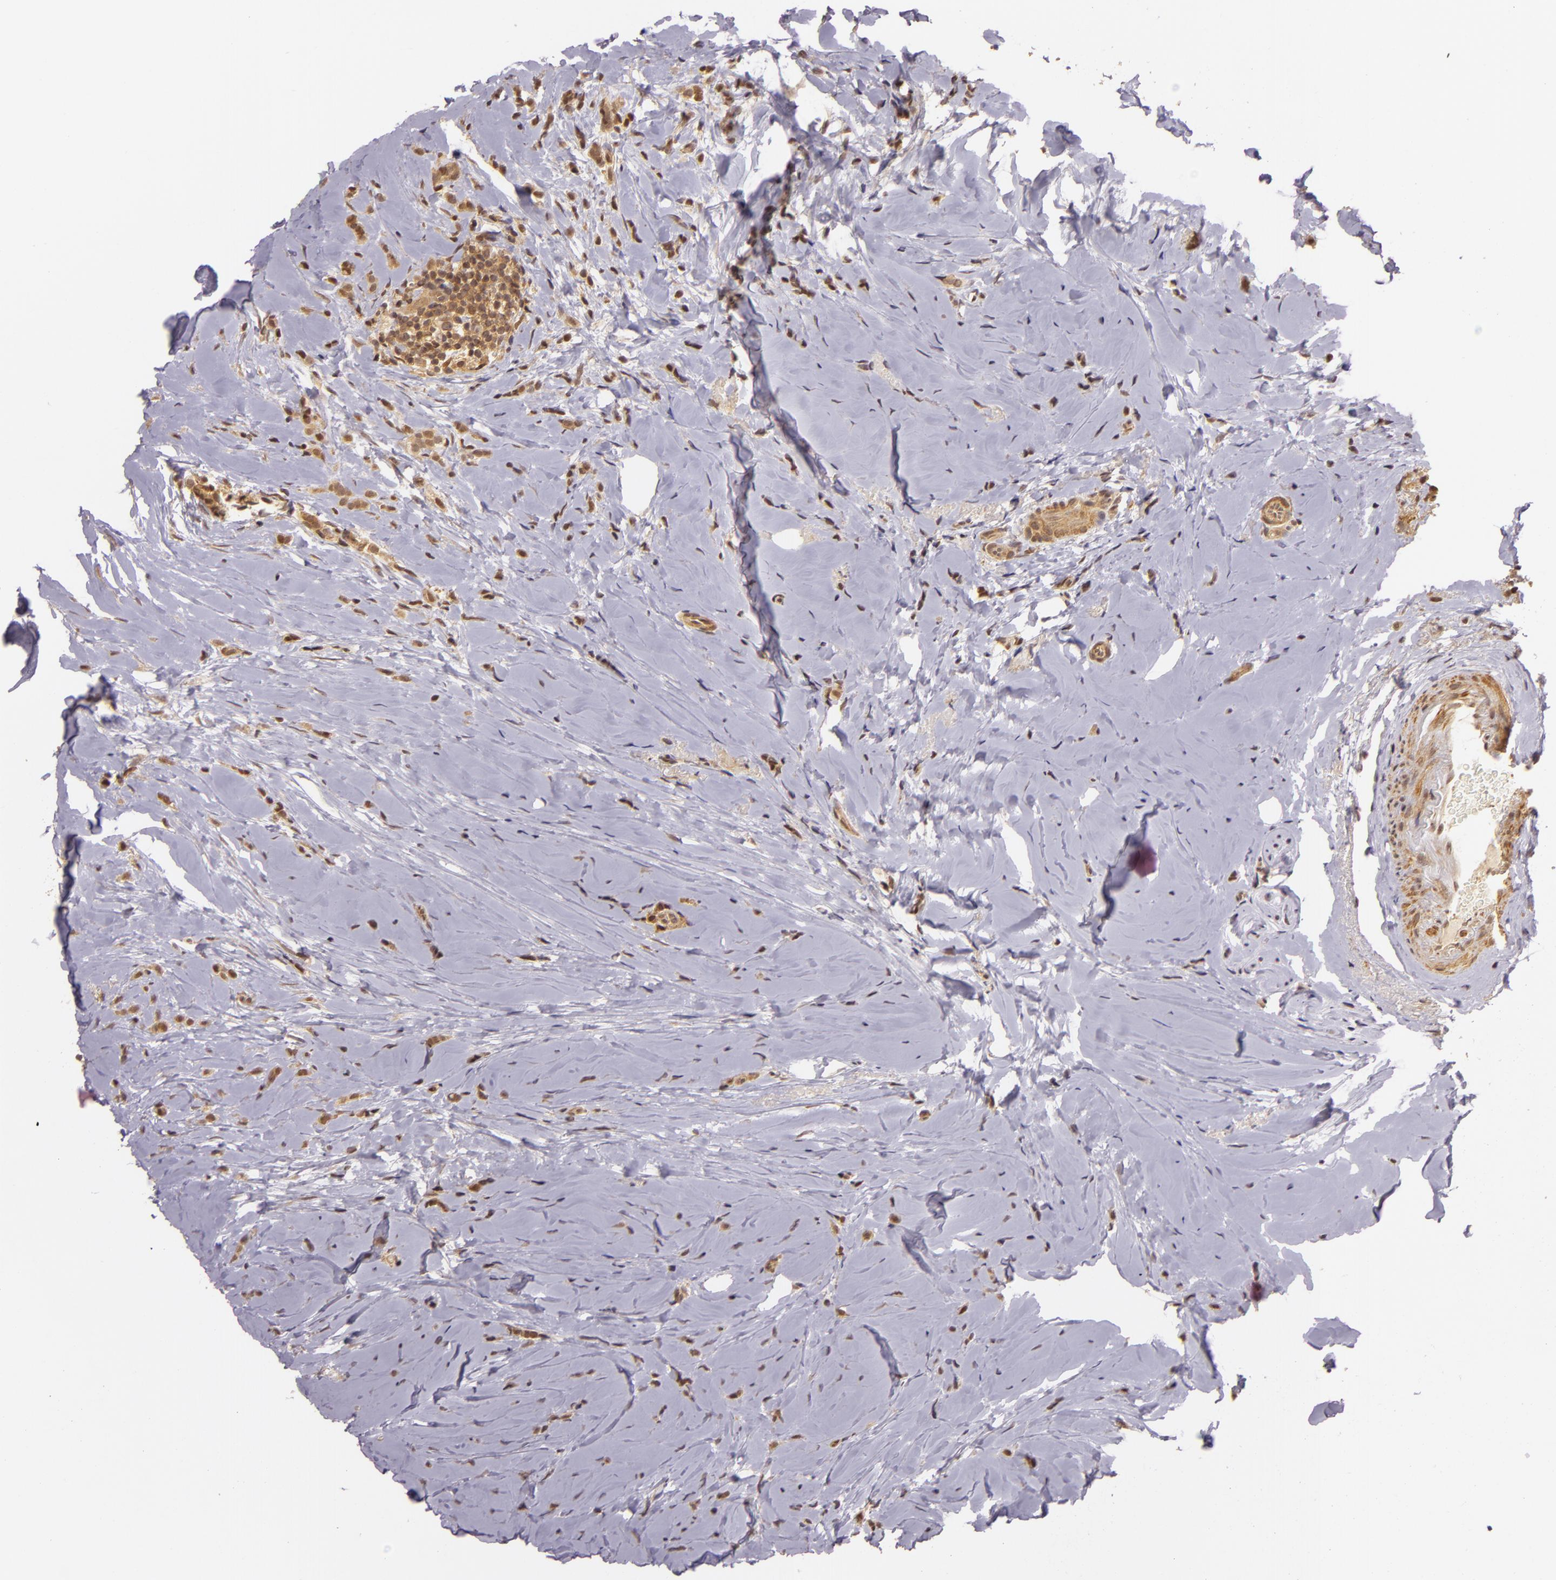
{"staining": {"intensity": "weak", "quantity": ">75%", "location": "cytoplasmic/membranous,nuclear"}, "tissue": "breast cancer", "cell_type": "Tumor cells", "image_type": "cancer", "snomed": [{"axis": "morphology", "description": "Lobular carcinoma"}, {"axis": "topography", "description": "Breast"}], "caption": "A low amount of weak cytoplasmic/membranous and nuclear staining is present in about >75% of tumor cells in breast lobular carcinoma tissue. (Brightfield microscopy of DAB IHC at high magnification).", "gene": "TXNRD2", "patient": {"sex": "female", "age": 64}}